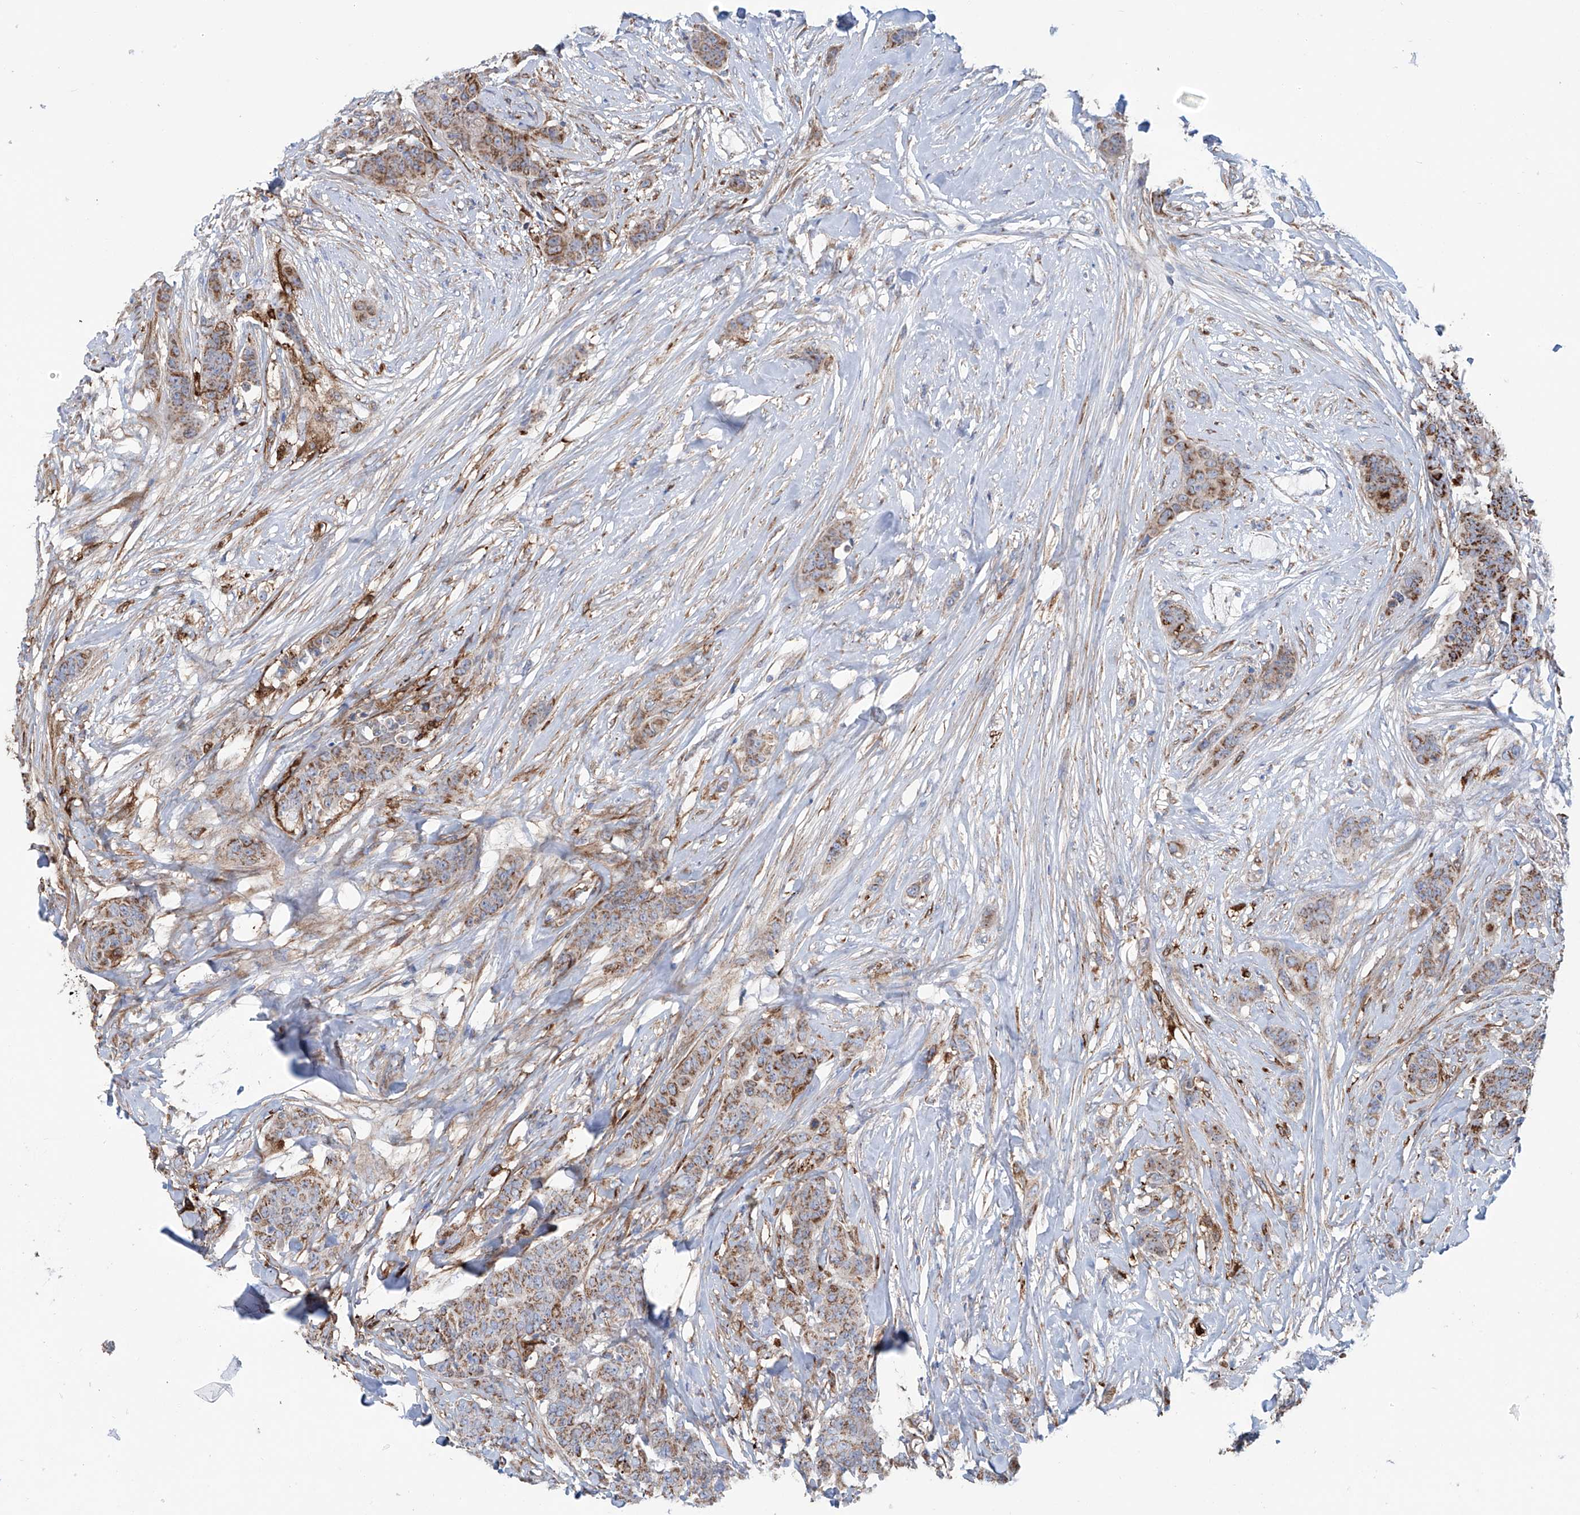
{"staining": {"intensity": "moderate", "quantity": ">75%", "location": "cytoplasmic/membranous"}, "tissue": "breast cancer", "cell_type": "Tumor cells", "image_type": "cancer", "snomed": [{"axis": "morphology", "description": "Duct carcinoma"}, {"axis": "topography", "description": "Breast"}], "caption": "Breast invasive ductal carcinoma tissue displays moderate cytoplasmic/membranous staining in about >75% of tumor cells, visualized by immunohistochemistry. (brown staining indicates protein expression, while blue staining denotes nuclei).", "gene": "ALDH6A1", "patient": {"sex": "female", "age": 40}}